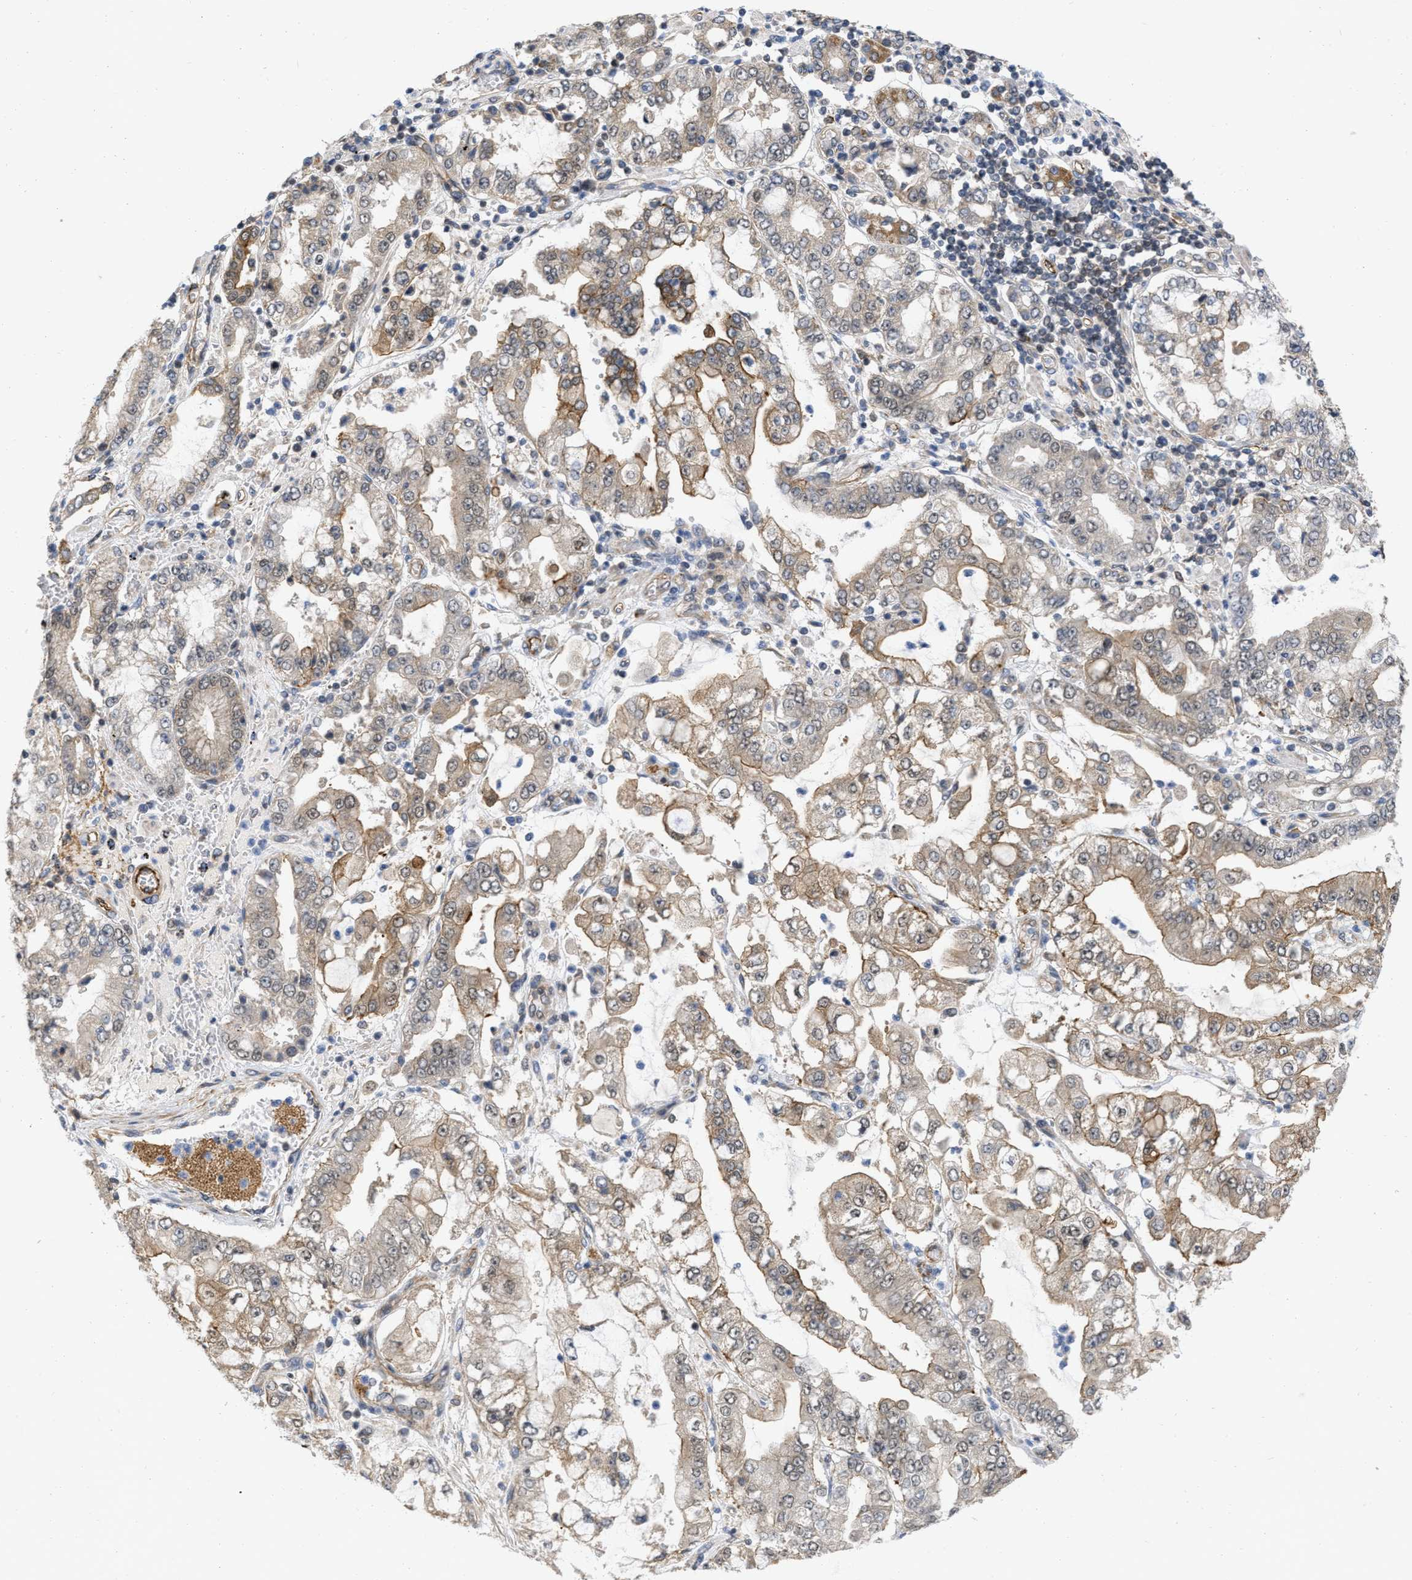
{"staining": {"intensity": "moderate", "quantity": ">75%", "location": "cytoplasmic/membranous"}, "tissue": "stomach cancer", "cell_type": "Tumor cells", "image_type": "cancer", "snomed": [{"axis": "morphology", "description": "Adenocarcinoma, NOS"}, {"axis": "topography", "description": "Stomach"}], "caption": "Stomach adenocarcinoma stained for a protein (brown) displays moderate cytoplasmic/membranous positive positivity in about >75% of tumor cells.", "gene": "NAPEPLD", "patient": {"sex": "male", "age": 76}}